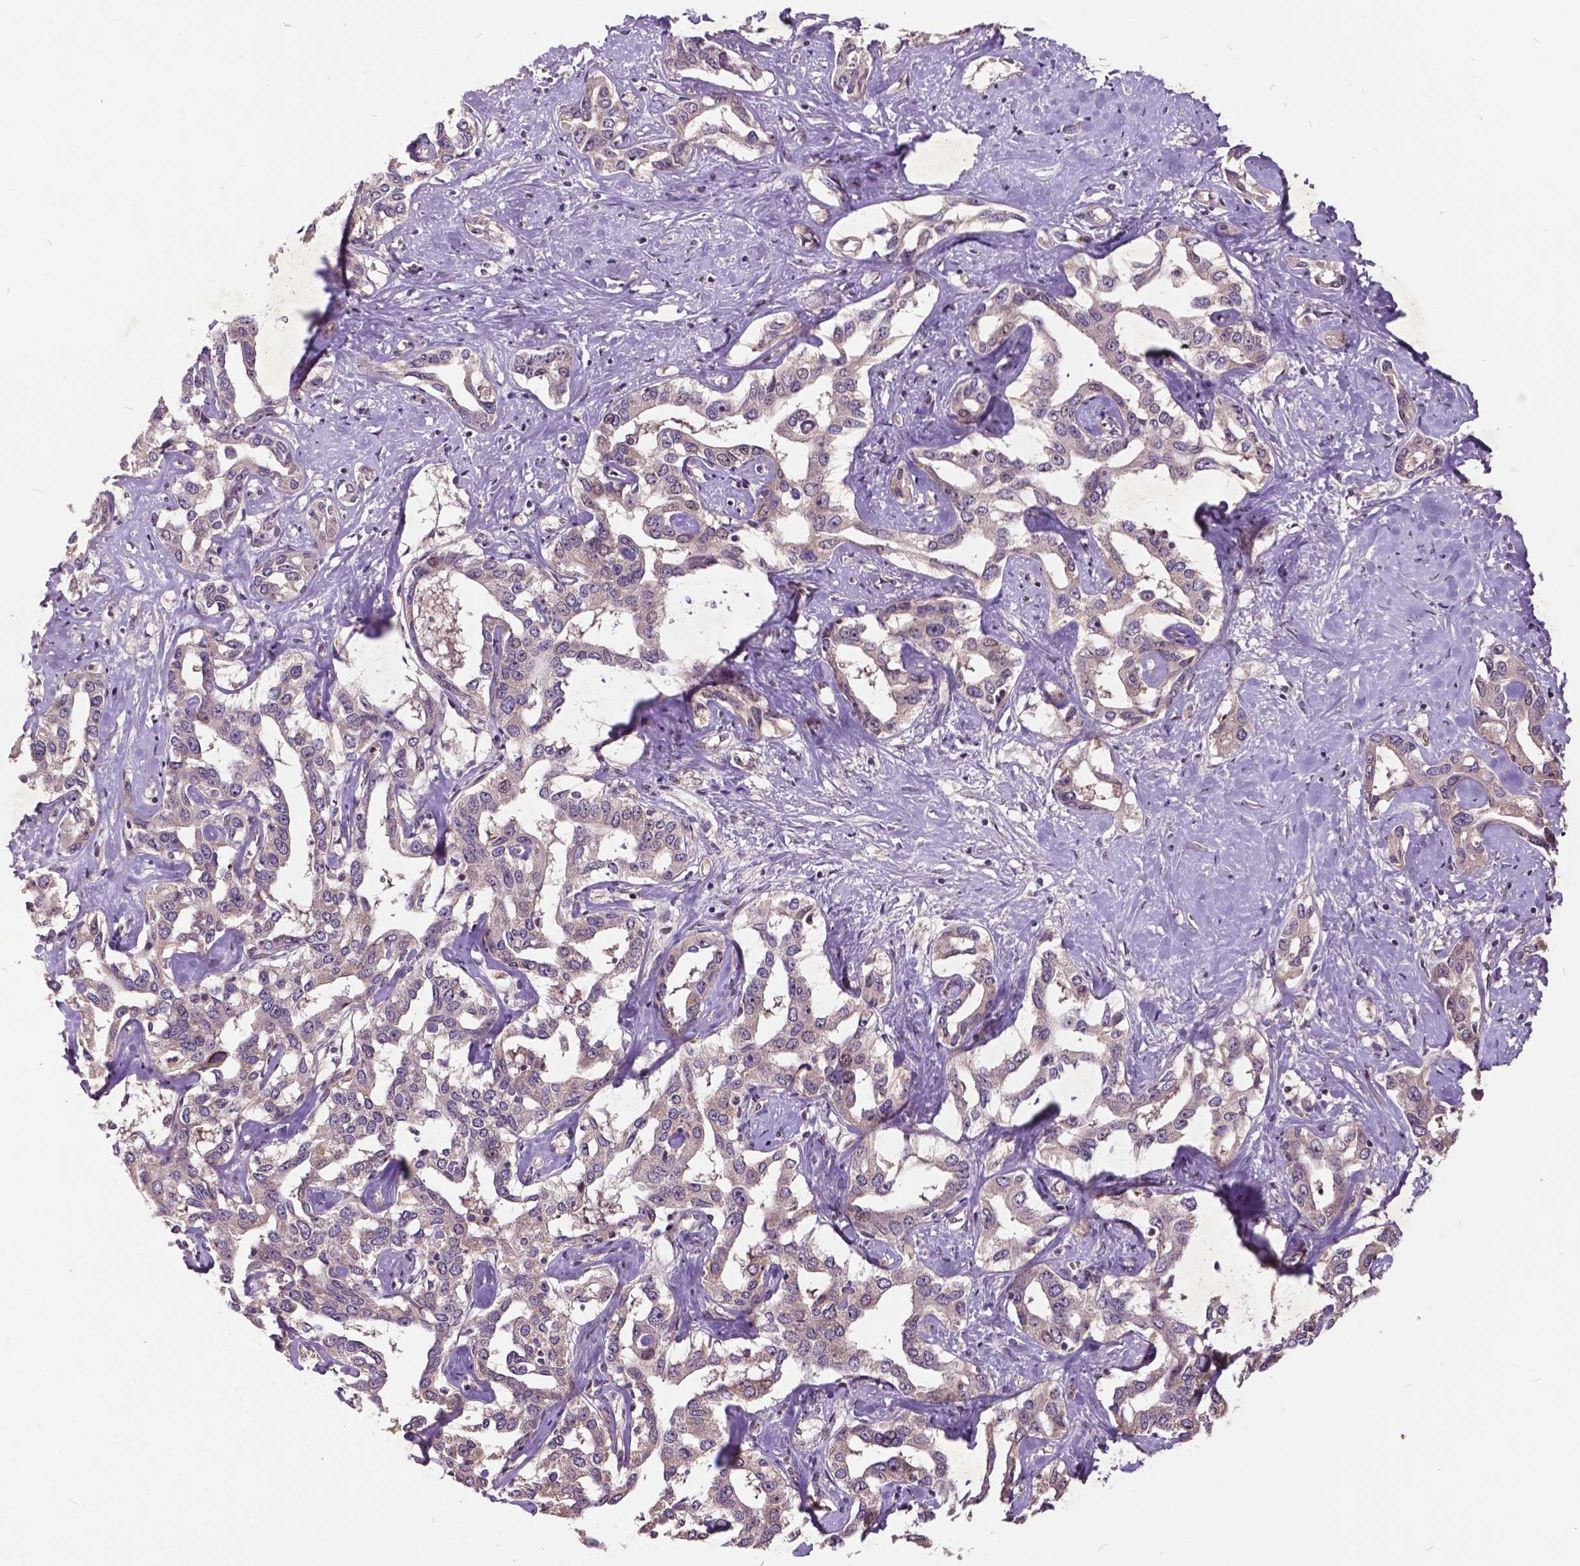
{"staining": {"intensity": "negative", "quantity": "none", "location": "none"}, "tissue": "liver cancer", "cell_type": "Tumor cells", "image_type": "cancer", "snomed": [{"axis": "morphology", "description": "Cholangiocarcinoma"}, {"axis": "topography", "description": "Liver"}], "caption": "Immunohistochemistry (IHC) of liver cholangiocarcinoma shows no expression in tumor cells.", "gene": "AP1S3", "patient": {"sex": "male", "age": 59}}